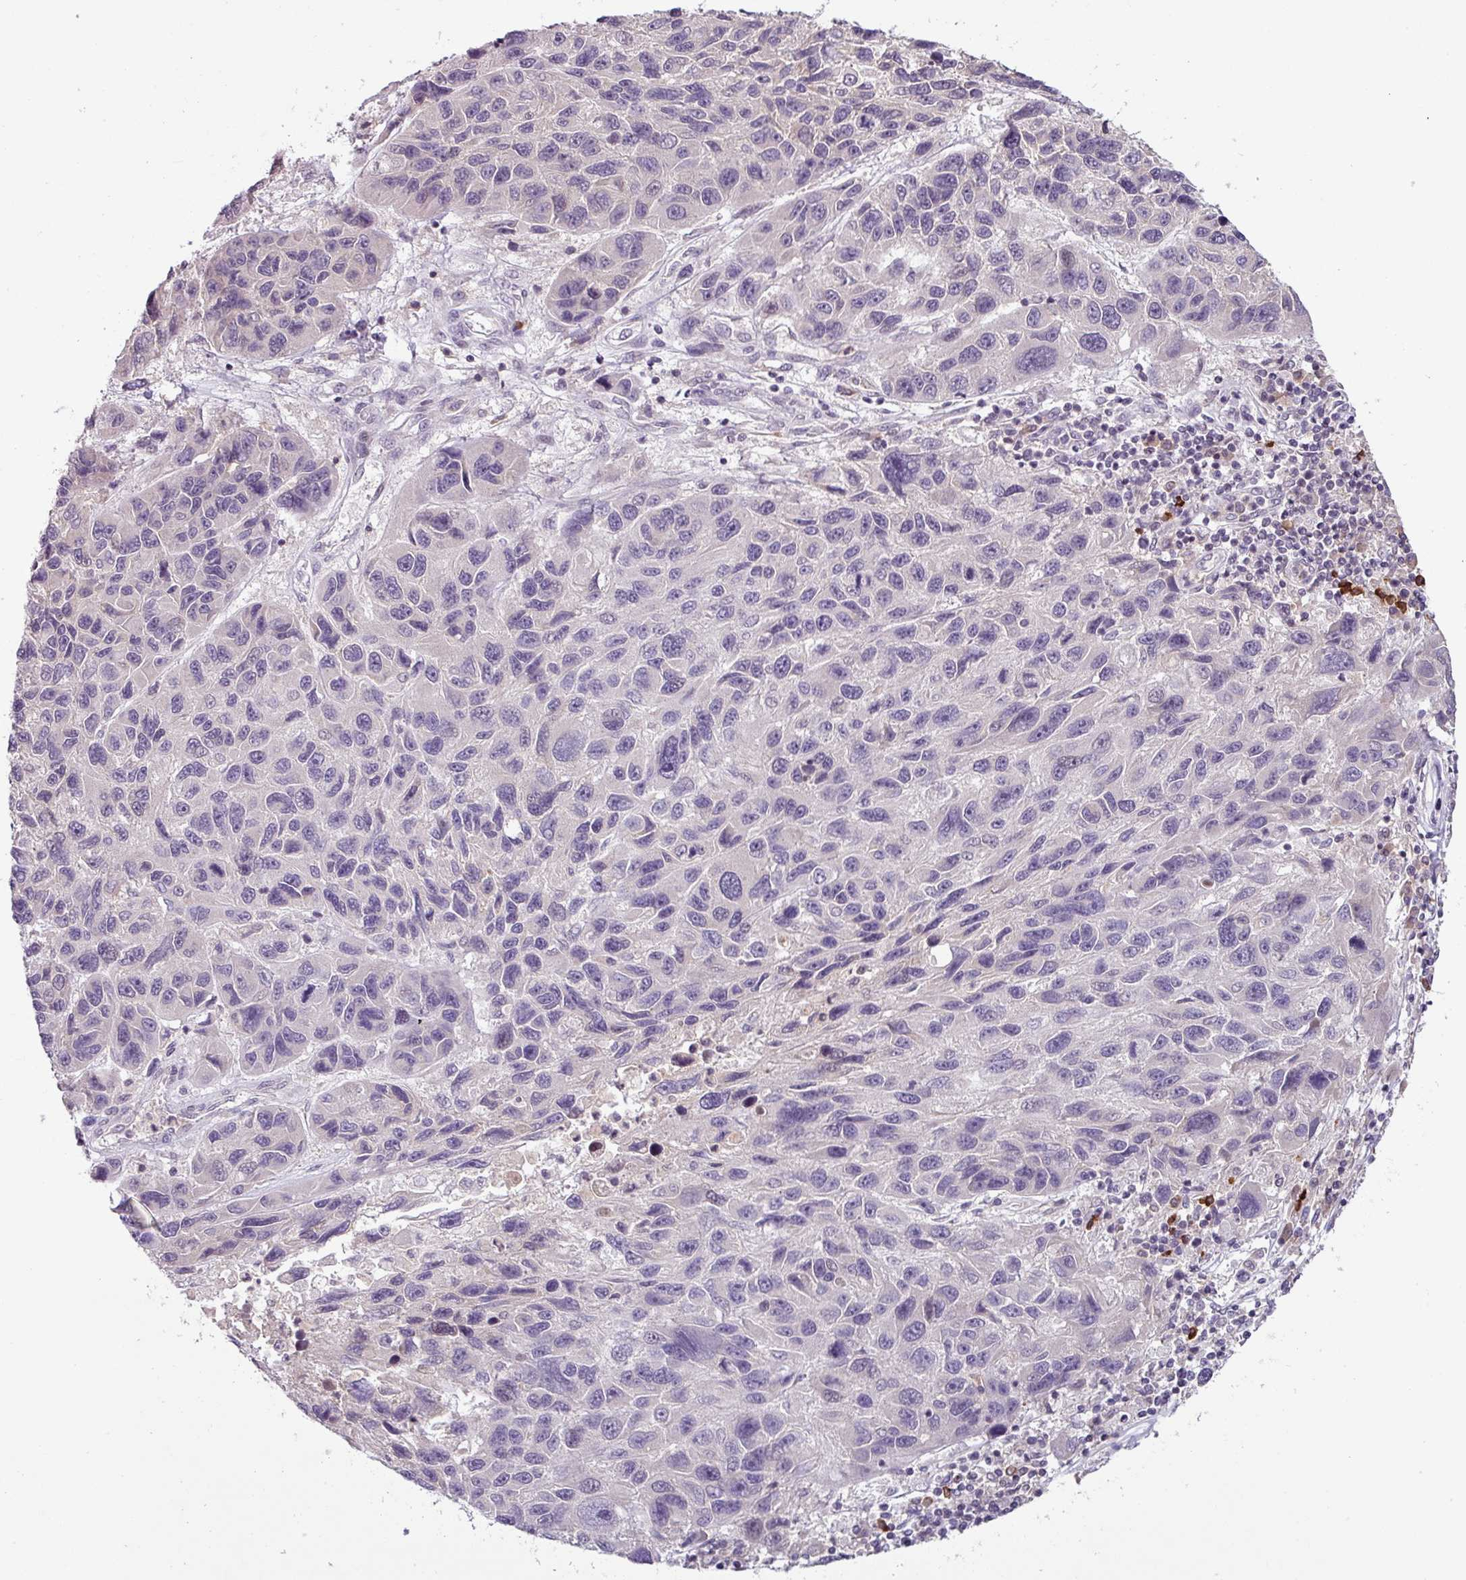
{"staining": {"intensity": "negative", "quantity": "none", "location": "none"}, "tissue": "melanoma", "cell_type": "Tumor cells", "image_type": "cancer", "snomed": [{"axis": "morphology", "description": "Malignant melanoma, NOS"}, {"axis": "topography", "description": "Skin"}], "caption": "A histopathology image of melanoma stained for a protein shows no brown staining in tumor cells.", "gene": "SLC5A10", "patient": {"sex": "male", "age": 53}}